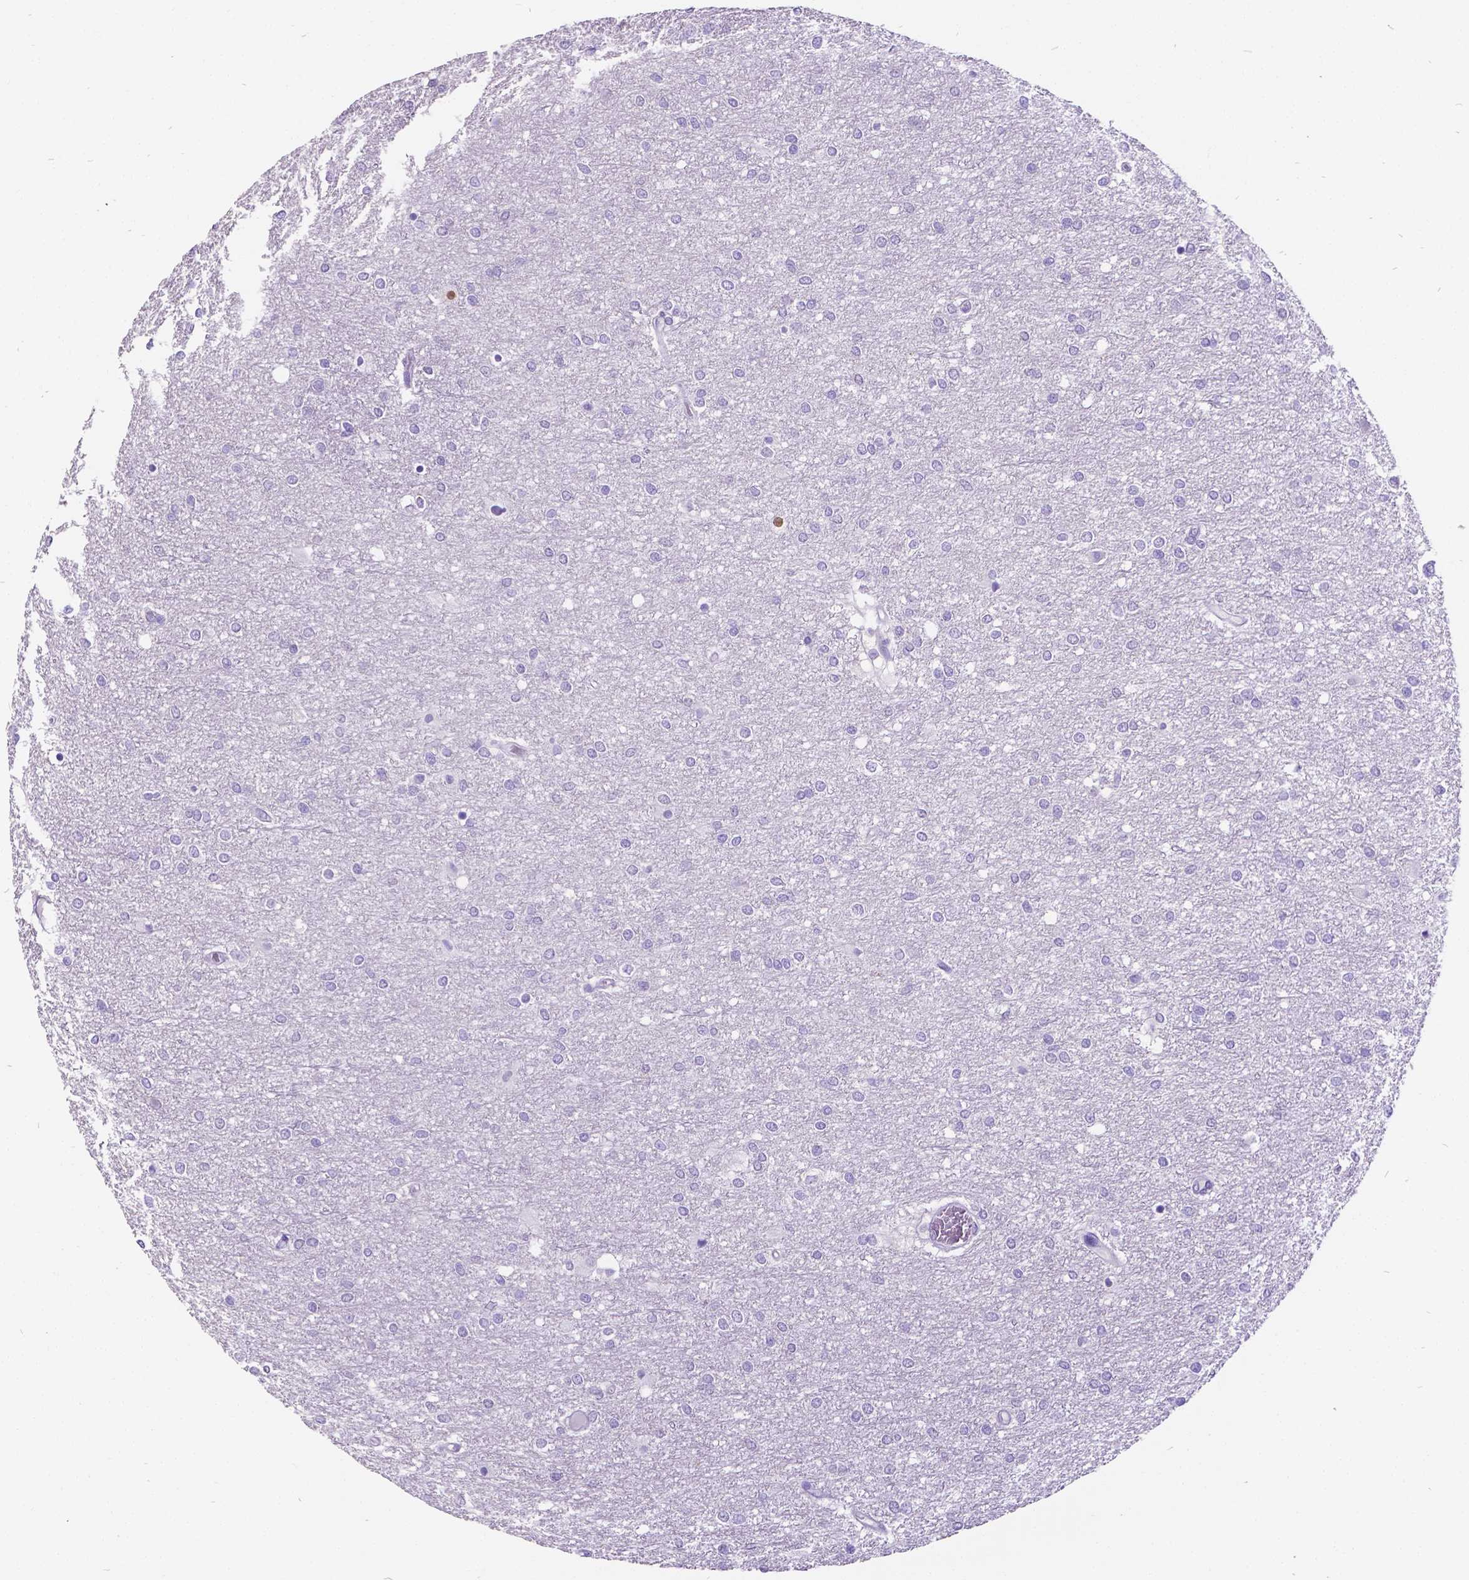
{"staining": {"intensity": "negative", "quantity": "none", "location": "none"}, "tissue": "glioma", "cell_type": "Tumor cells", "image_type": "cancer", "snomed": [{"axis": "morphology", "description": "Glioma, malignant, High grade"}, {"axis": "topography", "description": "Brain"}], "caption": "The image displays no significant expression in tumor cells of glioma. (DAB (3,3'-diaminobenzidine) immunohistochemistry (IHC) with hematoxylin counter stain).", "gene": "SATB2", "patient": {"sex": "female", "age": 61}}